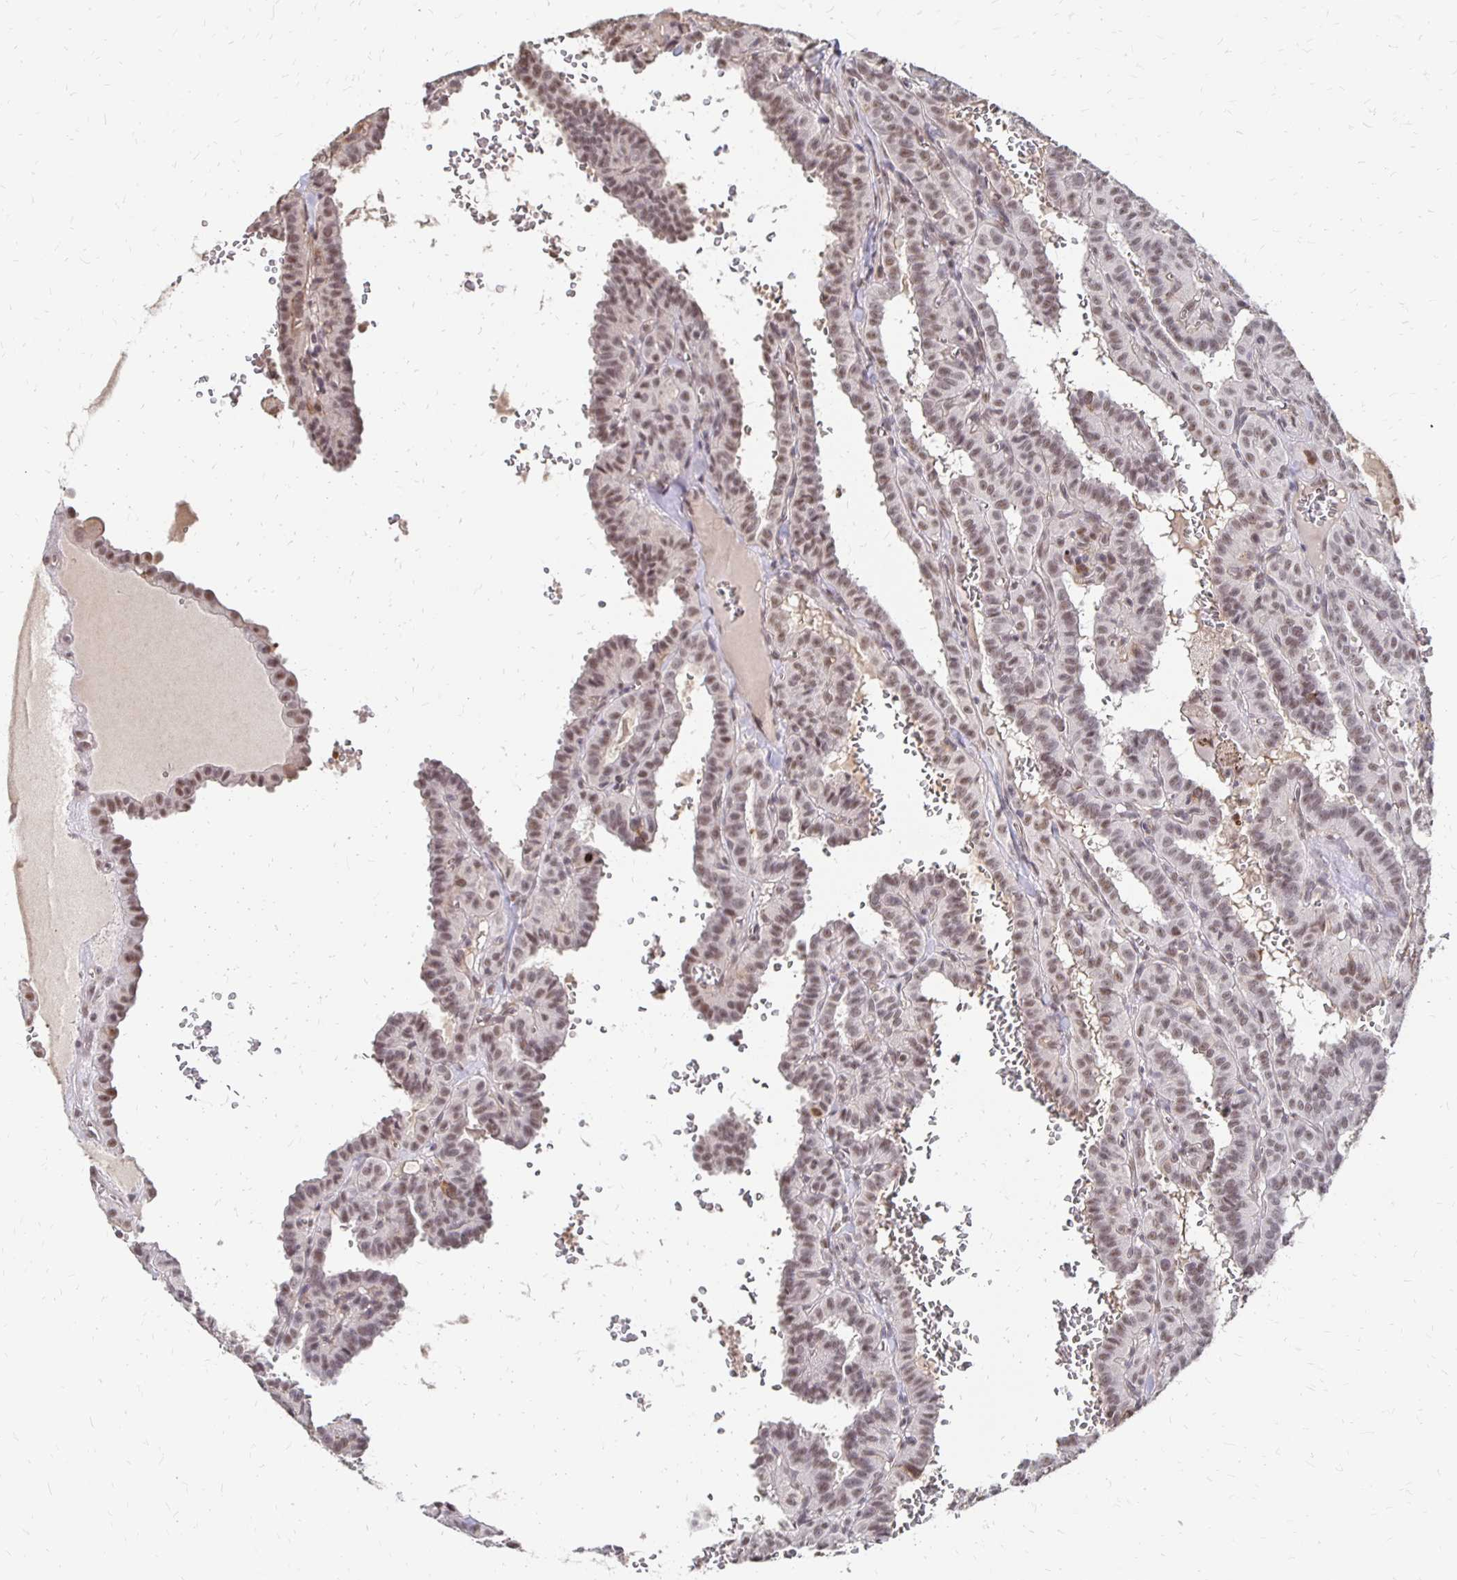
{"staining": {"intensity": "weak", "quantity": ">75%", "location": "nuclear"}, "tissue": "thyroid cancer", "cell_type": "Tumor cells", "image_type": "cancer", "snomed": [{"axis": "morphology", "description": "Papillary adenocarcinoma, NOS"}, {"axis": "topography", "description": "Thyroid gland"}], "caption": "A high-resolution photomicrograph shows immunohistochemistry (IHC) staining of thyroid papillary adenocarcinoma, which exhibits weak nuclear staining in about >75% of tumor cells. (DAB (3,3'-diaminobenzidine) = brown stain, brightfield microscopy at high magnification).", "gene": "CLASRP", "patient": {"sex": "female", "age": 21}}